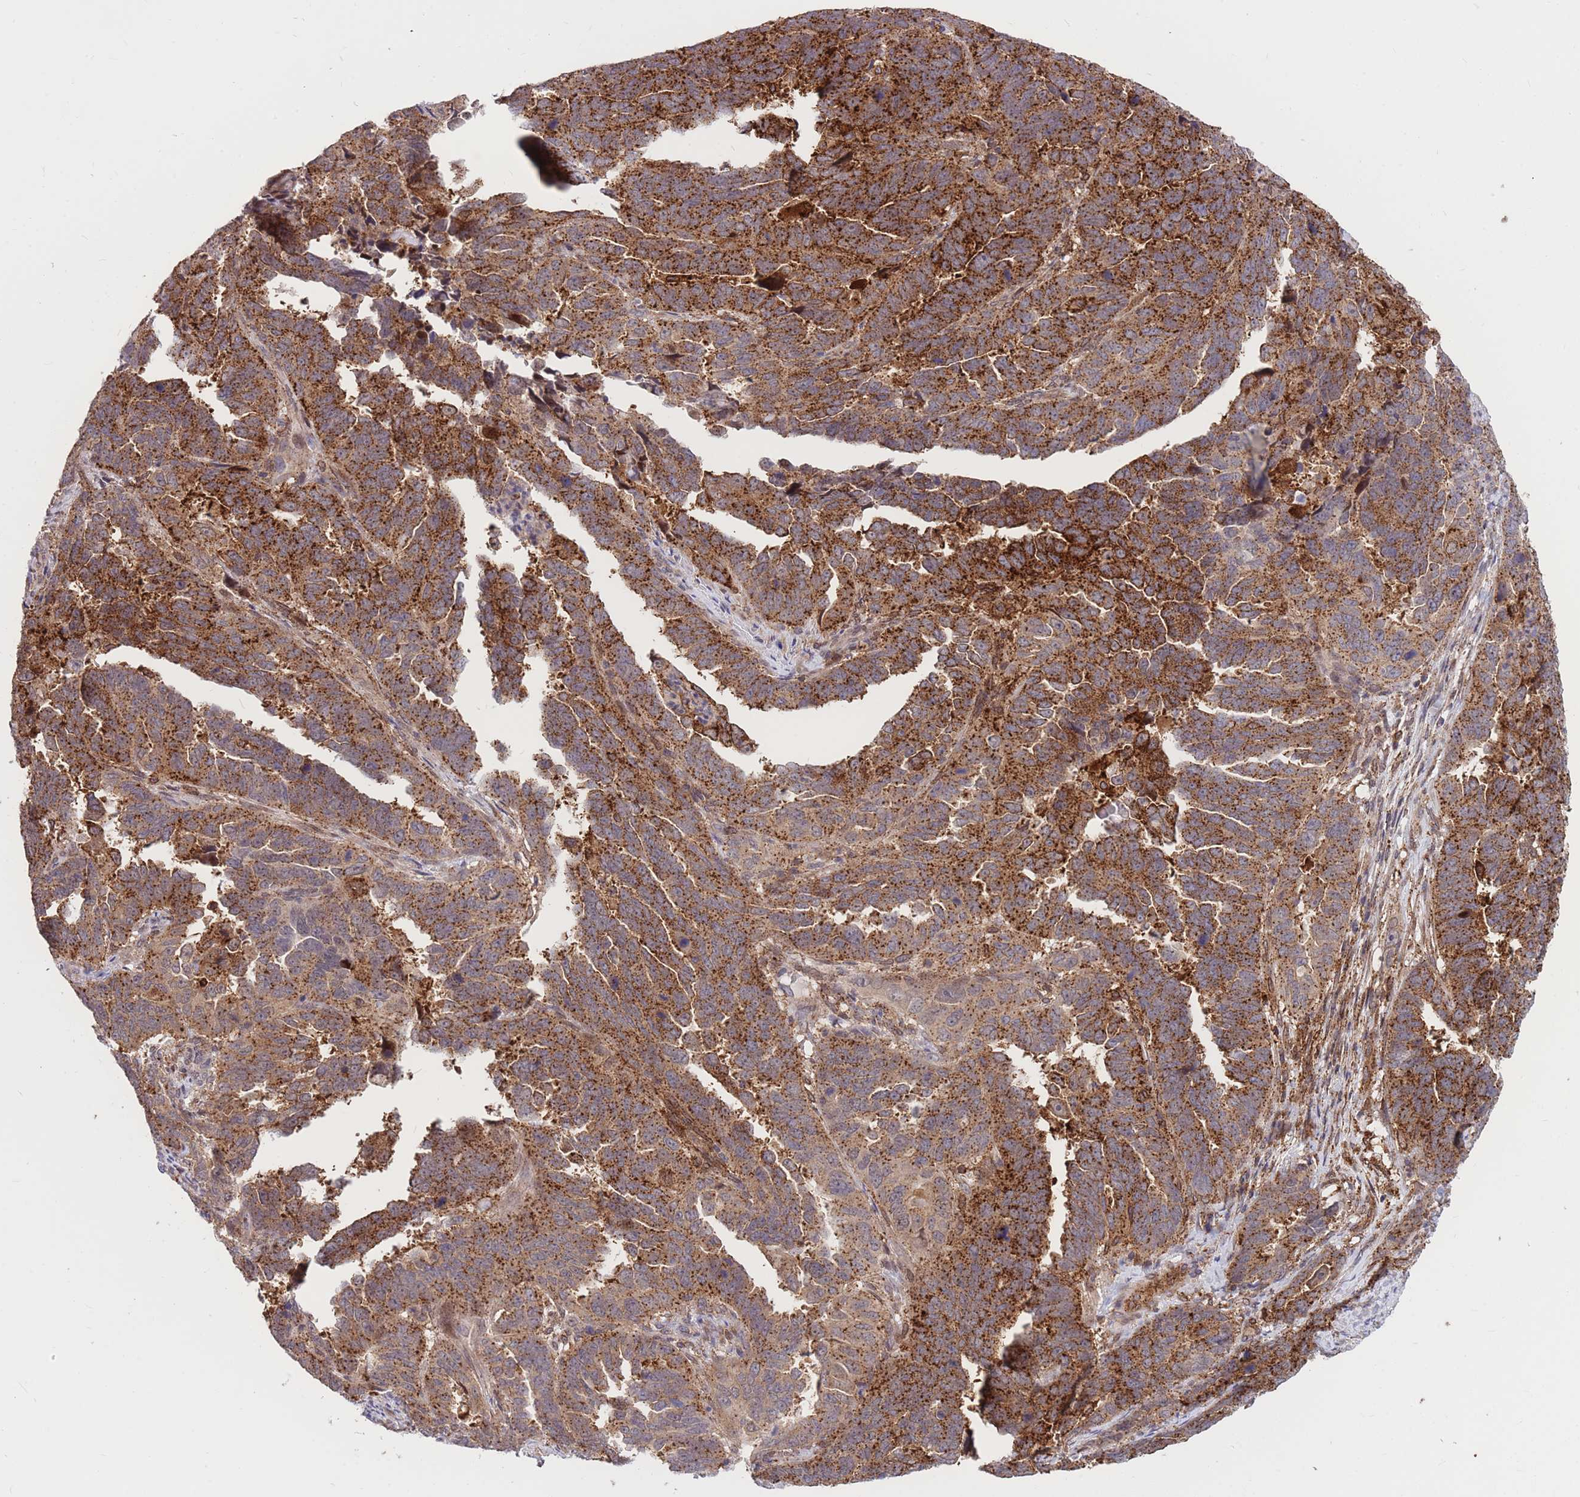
{"staining": {"intensity": "strong", "quantity": ">75%", "location": "cytoplasmic/membranous"}, "tissue": "endometrial cancer", "cell_type": "Tumor cells", "image_type": "cancer", "snomed": [{"axis": "morphology", "description": "Adenocarcinoma, NOS"}, {"axis": "topography", "description": "Endometrium"}], "caption": "High-magnification brightfield microscopy of adenocarcinoma (endometrial) stained with DAB (3,3'-diaminobenzidine) (brown) and counterstained with hematoxylin (blue). tumor cells exhibit strong cytoplasmic/membranous positivity is identified in approximately>75% of cells.", "gene": "TCF20", "patient": {"sex": "female", "age": 65}}